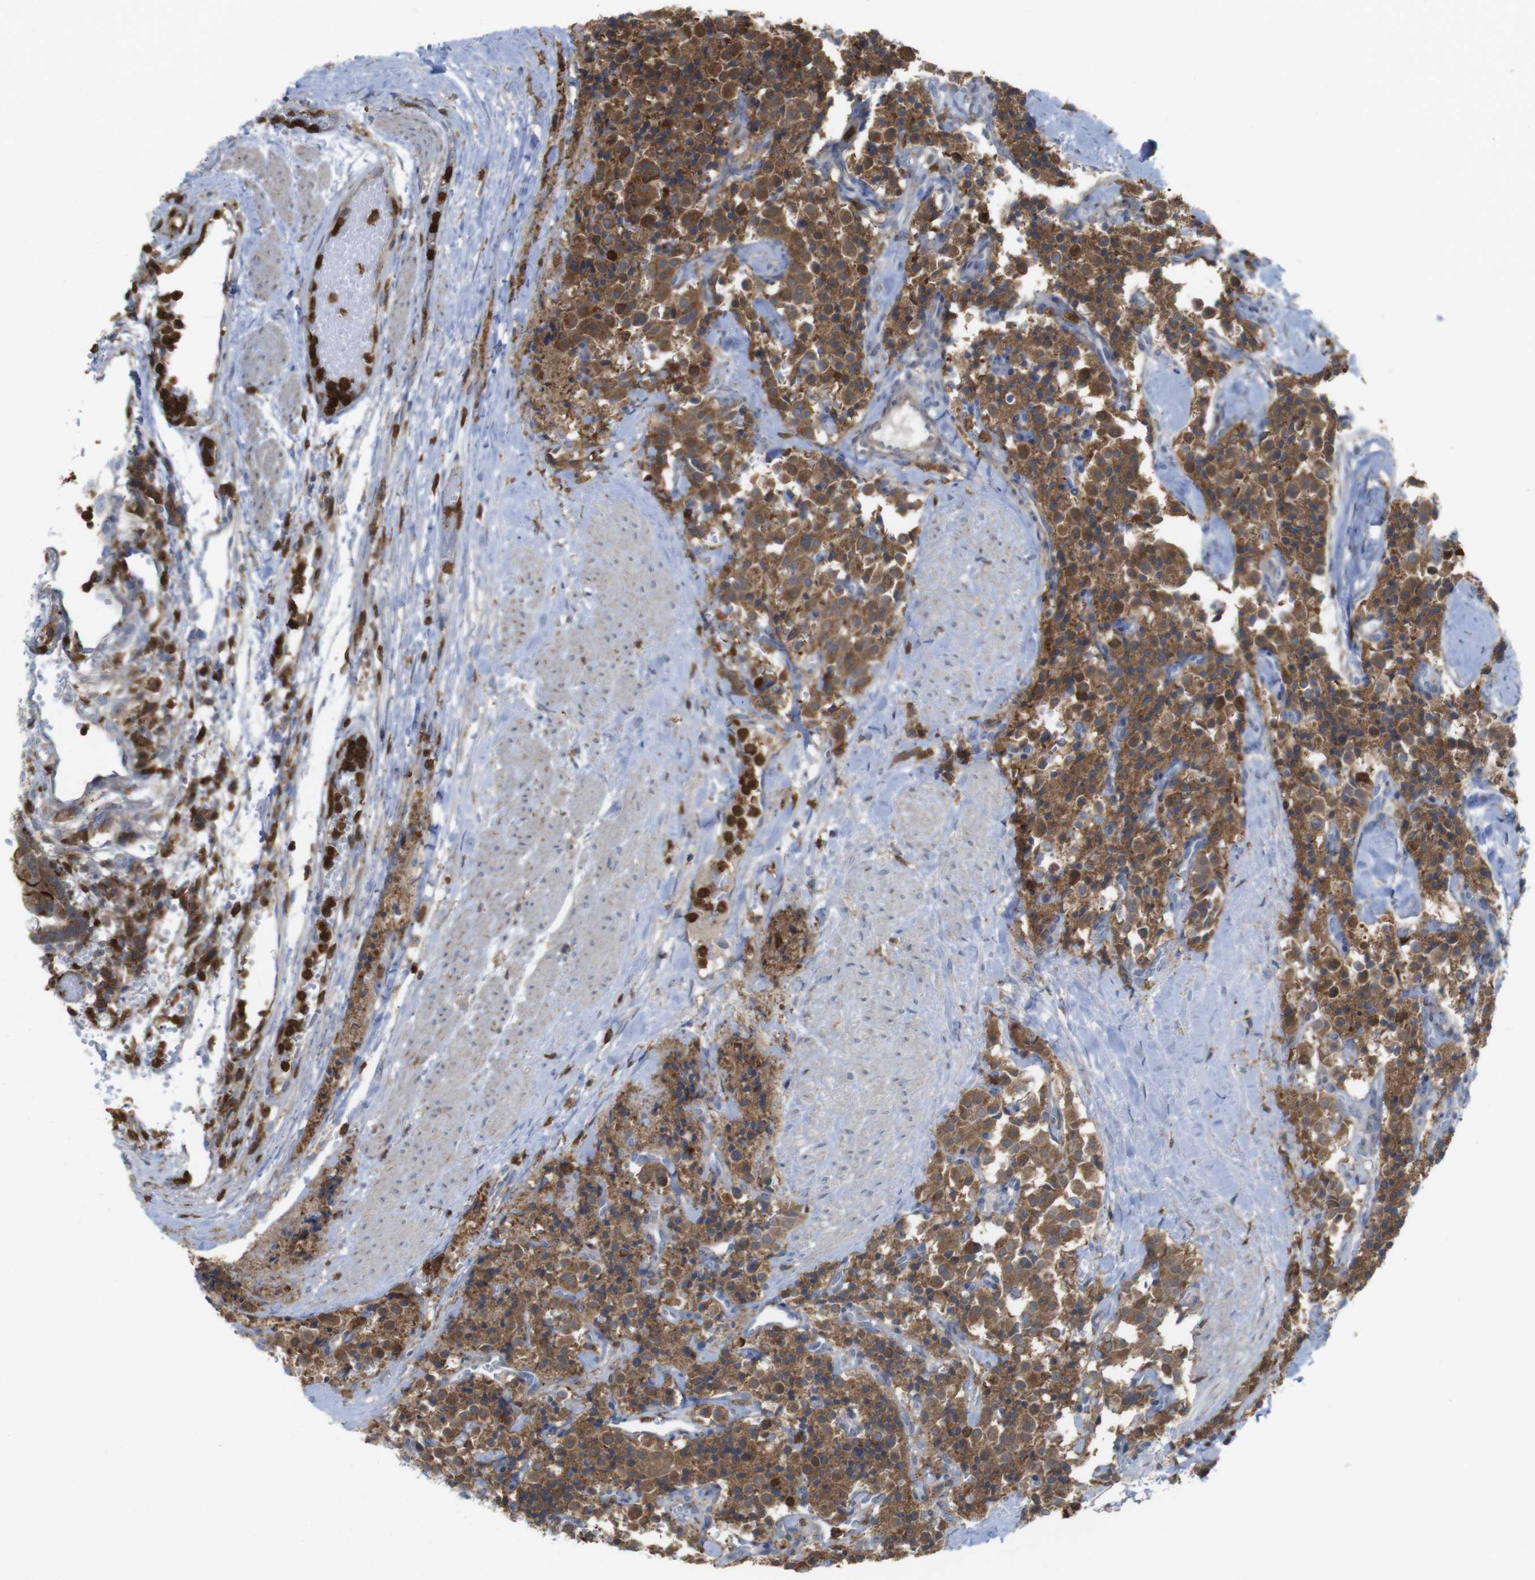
{"staining": {"intensity": "moderate", "quantity": ">75%", "location": "cytoplasmic/membranous"}, "tissue": "carcinoid", "cell_type": "Tumor cells", "image_type": "cancer", "snomed": [{"axis": "morphology", "description": "Carcinoid, malignant, NOS"}, {"axis": "topography", "description": "Lung"}], "caption": "IHC histopathology image of neoplastic tissue: human carcinoid stained using IHC shows medium levels of moderate protein expression localized specifically in the cytoplasmic/membranous of tumor cells, appearing as a cytoplasmic/membranous brown color.", "gene": "PRKCD", "patient": {"sex": "male", "age": 30}}